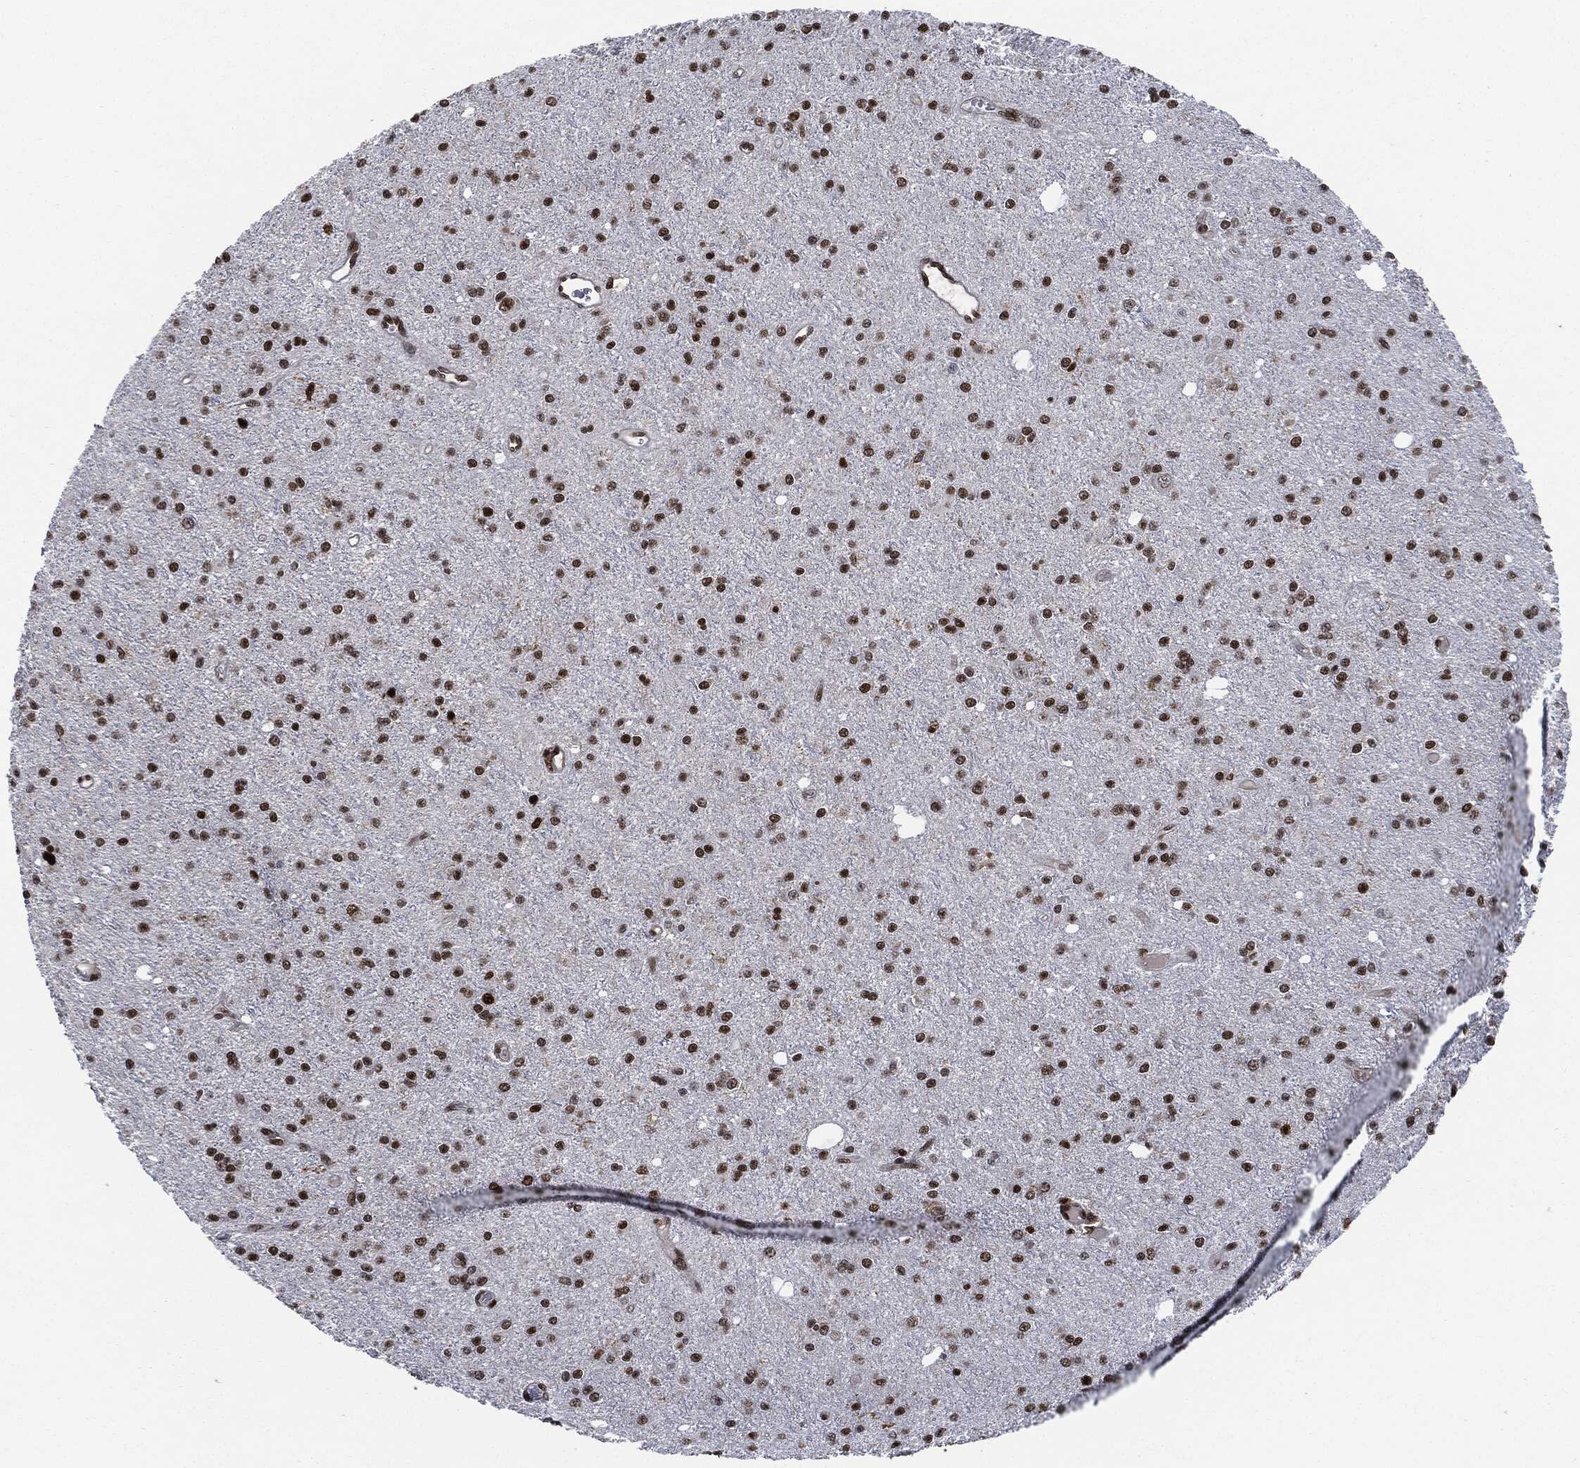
{"staining": {"intensity": "strong", "quantity": ">75%", "location": "nuclear"}, "tissue": "glioma", "cell_type": "Tumor cells", "image_type": "cancer", "snomed": [{"axis": "morphology", "description": "Glioma, malignant, Low grade"}, {"axis": "topography", "description": "Brain"}], "caption": "Brown immunohistochemical staining in human glioma shows strong nuclear expression in about >75% of tumor cells. Using DAB (3,3'-diaminobenzidine) (brown) and hematoxylin (blue) stains, captured at high magnification using brightfield microscopy.", "gene": "PCNA", "patient": {"sex": "male", "age": 27}}